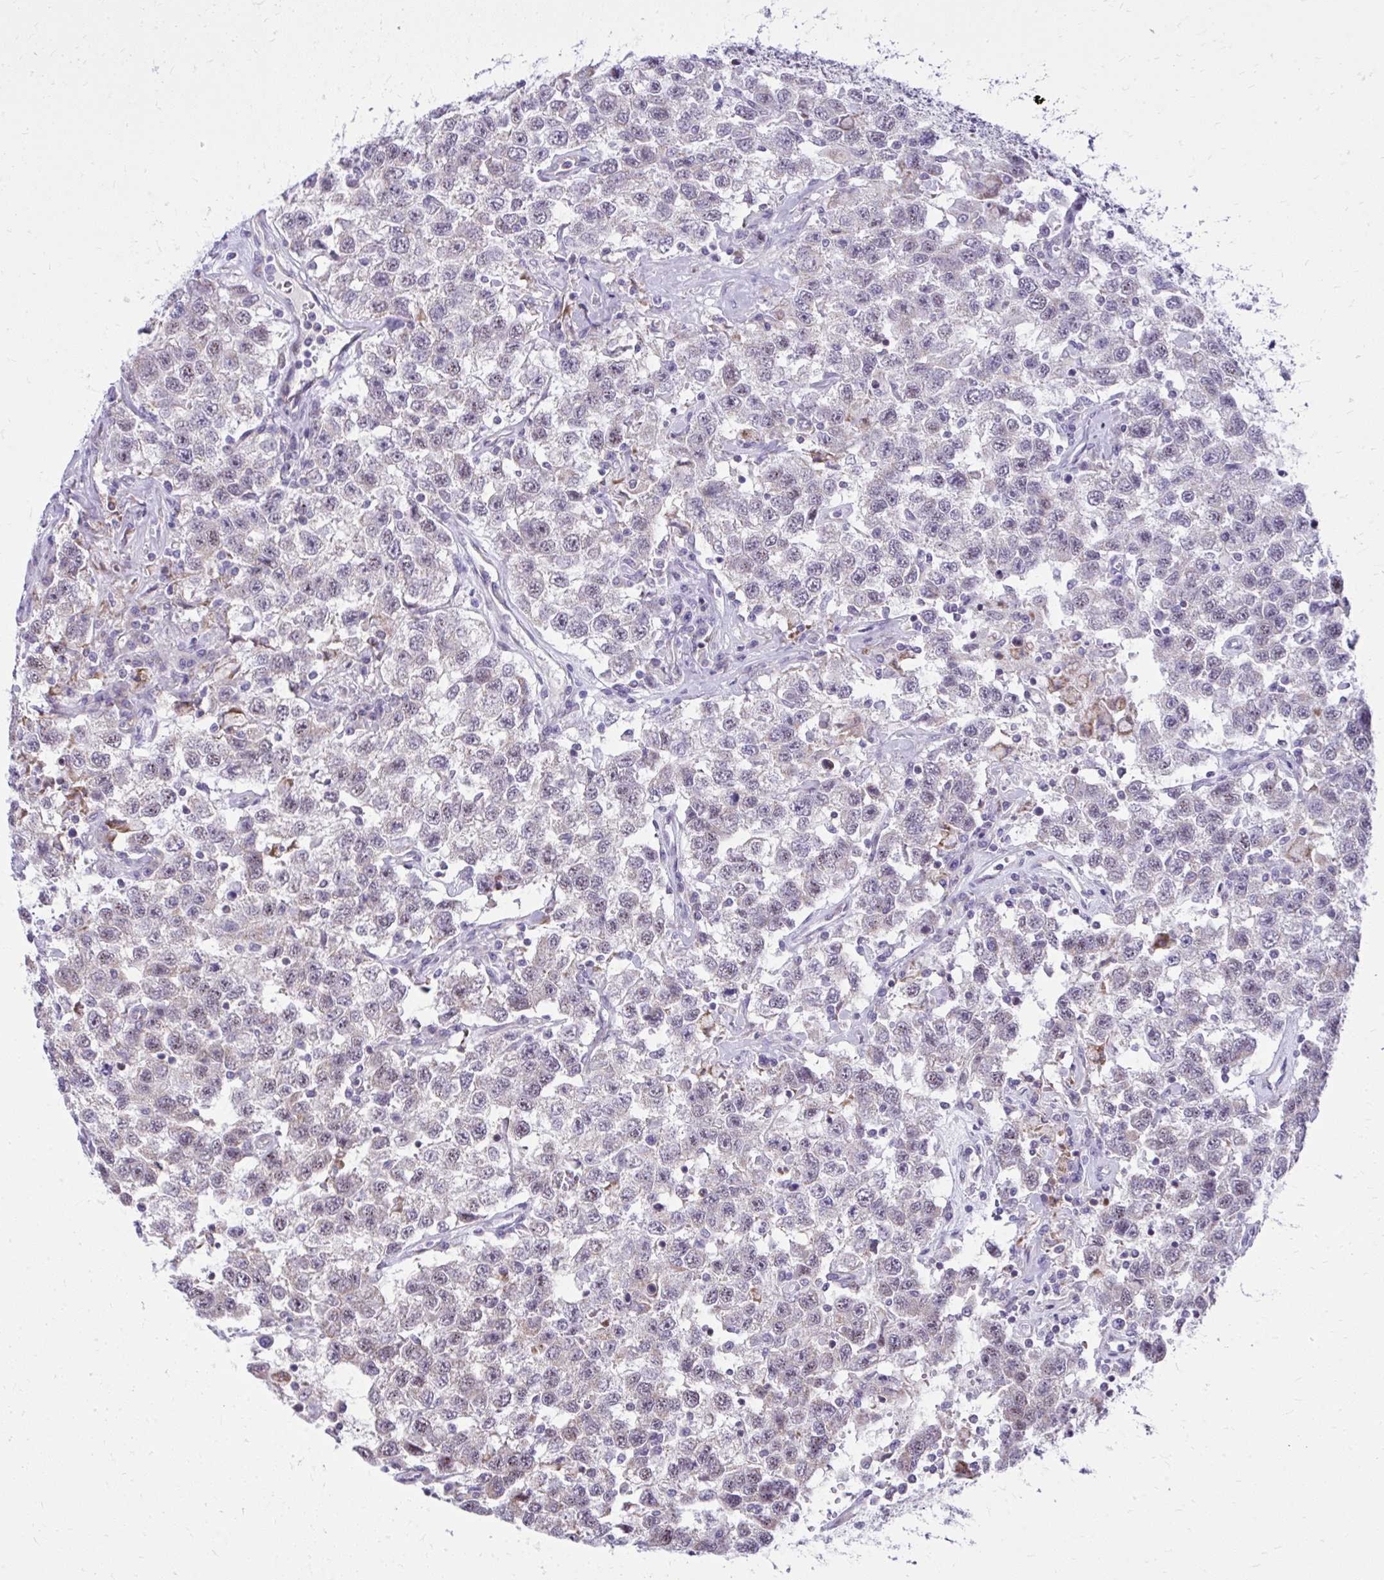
{"staining": {"intensity": "negative", "quantity": "none", "location": "none"}, "tissue": "testis cancer", "cell_type": "Tumor cells", "image_type": "cancer", "snomed": [{"axis": "morphology", "description": "Seminoma, NOS"}, {"axis": "topography", "description": "Testis"}], "caption": "Immunohistochemistry micrograph of neoplastic tissue: human testis cancer stained with DAB exhibits no significant protein positivity in tumor cells.", "gene": "GPRIN3", "patient": {"sex": "male", "age": 41}}